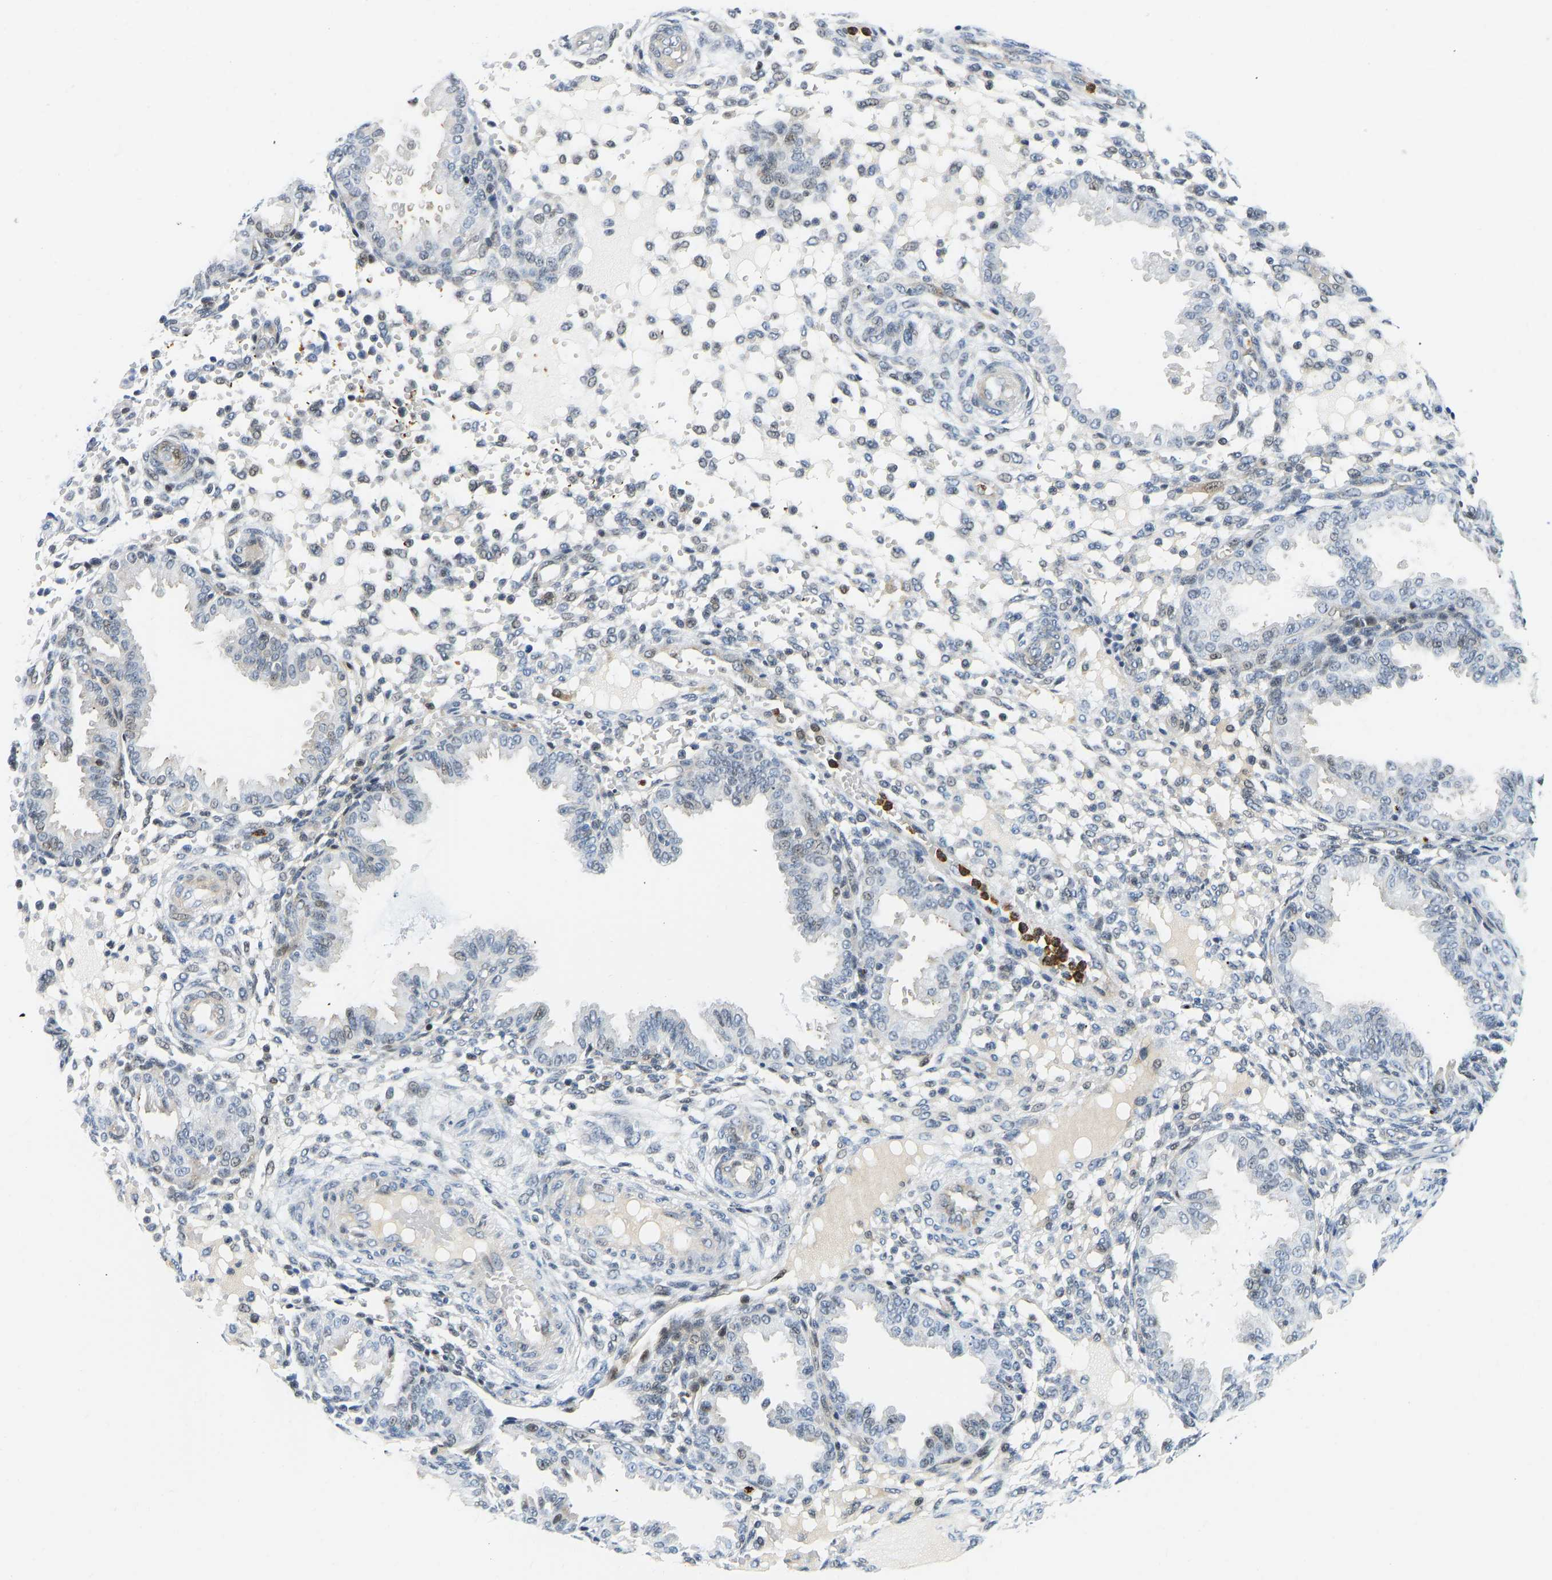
{"staining": {"intensity": "weak", "quantity": "<25%", "location": "nuclear"}, "tissue": "endometrium", "cell_type": "Cells in endometrial stroma", "image_type": "normal", "snomed": [{"axis": "morphology", "description": "Normal tissue, NOS"}, {"axis": "topography", "description": "Endometrium"}], "caption": "Endometrium stained for a protein using immunohistochemistry (IHC) demonstrates no positivity cells in endometrial stroma.", "gene": "HDAC5", "patient": {"sex": "female", "age": 33}}